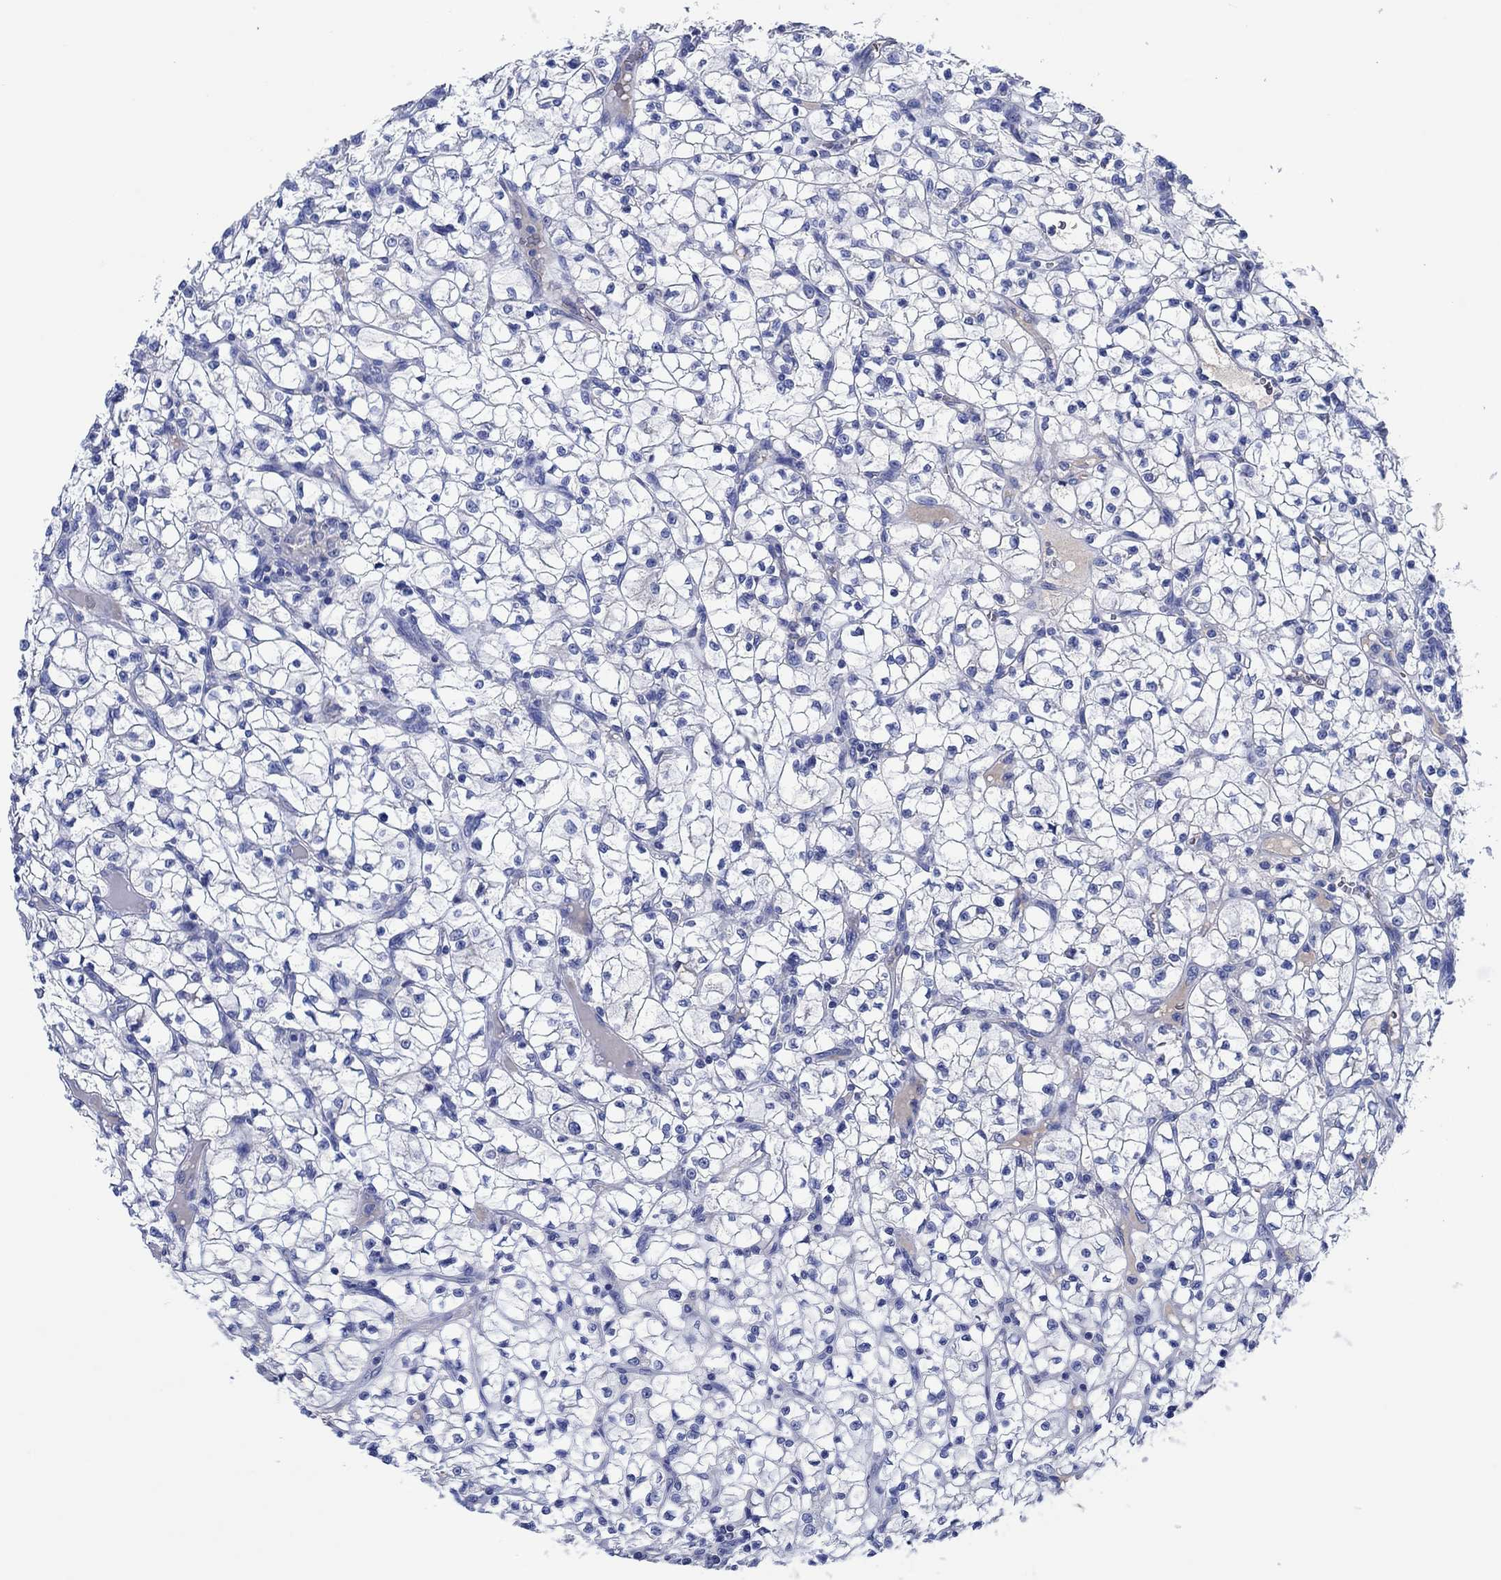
{"staining": {"intensity": "negative", "quantity": "none", "location": "none"}, "tissue": "renal cancer", "cell_type": "Tumor cells", "image_type": "cancer", "snomed": [{"axis": "morphology", "description": "Adenocarcinoma, NOS"}, {"axis": "topography", "description": "Kidney"}], "caption": "An immunohistochemistry (IHC) histopathology image of renal cancer is shown. There is no staining in tumor cells of renal cancer.", "gene": "CPNE6", "patient": {"sex": "female", "age": 64}}